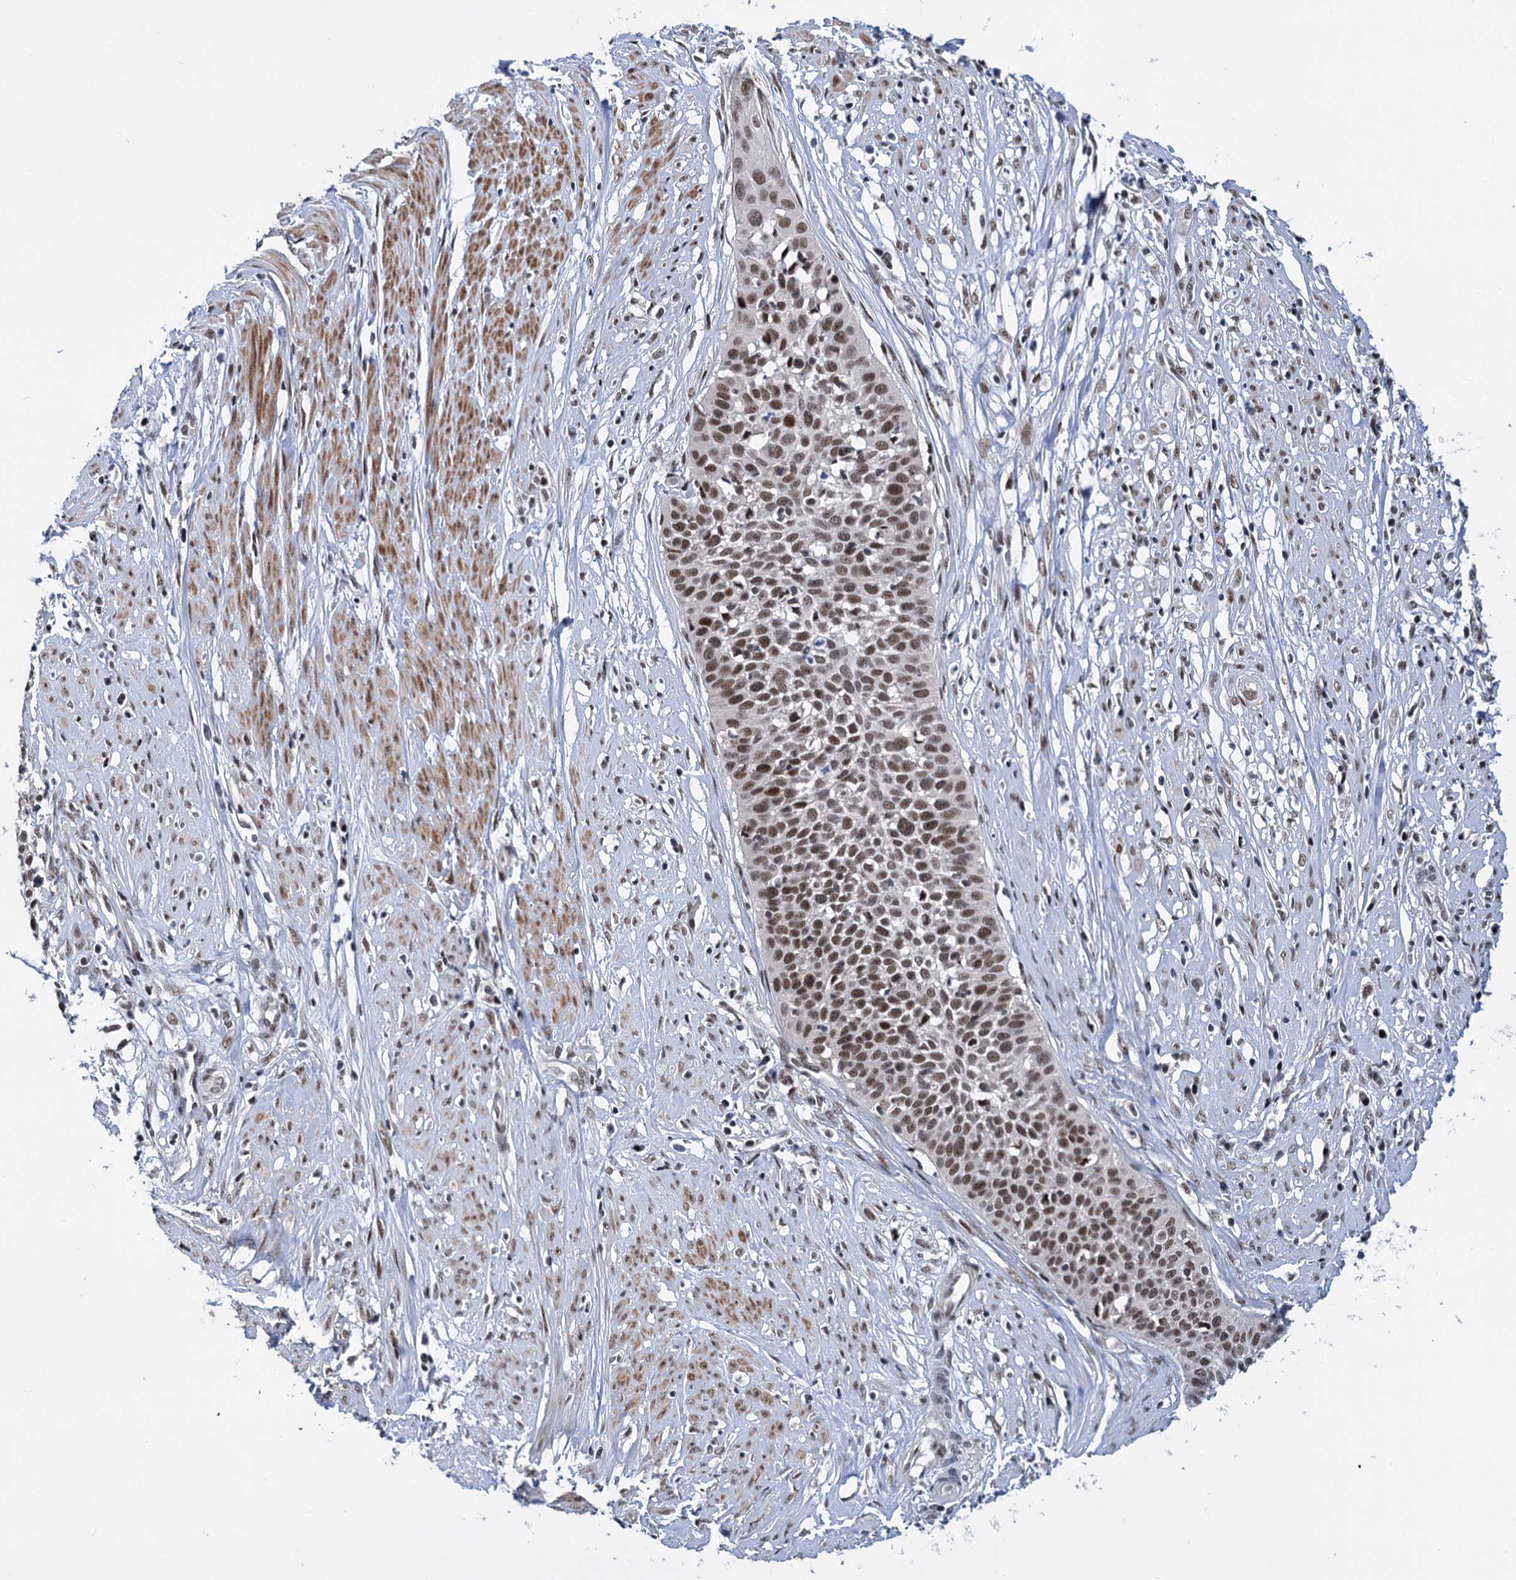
{"staining": {"intensity": "weak", "quantity": ">75%", "location": "nuclear"}, "tissue": "cervical cancer", "cell_type": "Tumor cells", "image_type": "cancer", "snomed": [{"axis": "morphology", "description": "Squamous cell carcinoma, NOS"}, {"axis": "topography", "description": "Cervix"}], "caption": "Cervical cancer stained for a protein exhibits weak nuclear positivity in tumor cells. The protein is stained brown, and the nuclei are stained in blue (DAB (3,3'-diaminobenzidine) IHC with brightfield microscopy, high magnification).", "gene": "PHF8", "patient": {"sex": "female", "age": 34}}